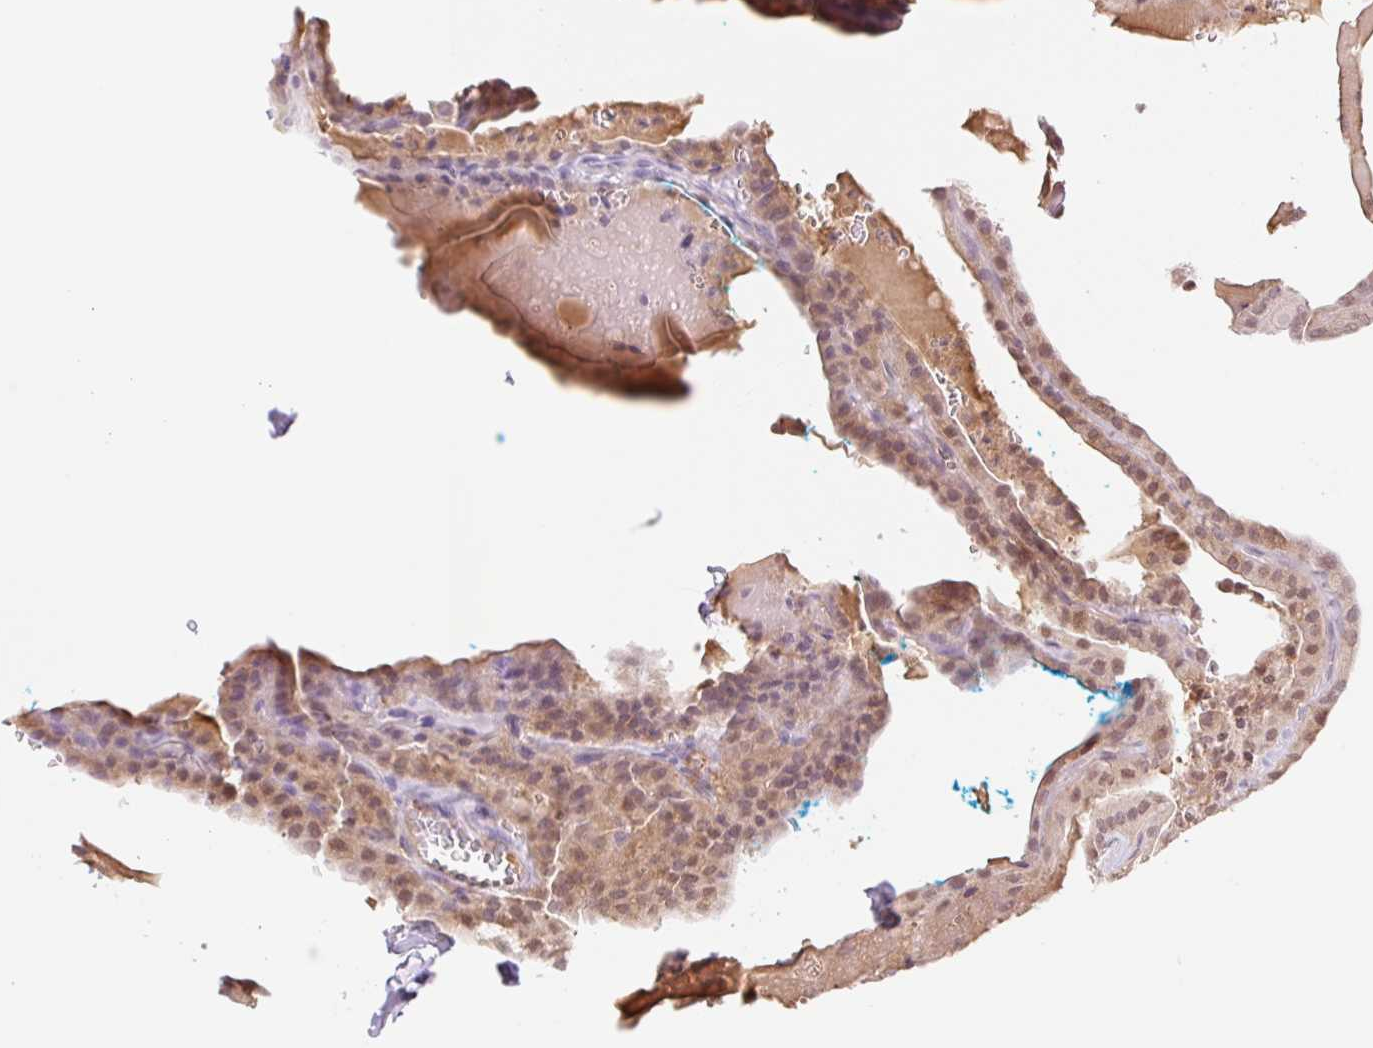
{"staining": {"intensity": "moderate", "quantity": ">75%", "location": "nuclear"}, "tissue": "thyroid cancer", "cell_type": "Tumor cells", "image_type": "cancer", "snomed": [{"axis": "morphology", "description": "Papillary adenocarcinoma, NOS"}, {"axis": "topography", "description": "Thyroid gland"}], "caption": "High-power microscopy captured an IHC image of thyroid cancer, revealing moderate nuclear staining in about >75% of tumor cells.", "gene": "HEBP1", "patient": {"sex": "male", "age": 52}}